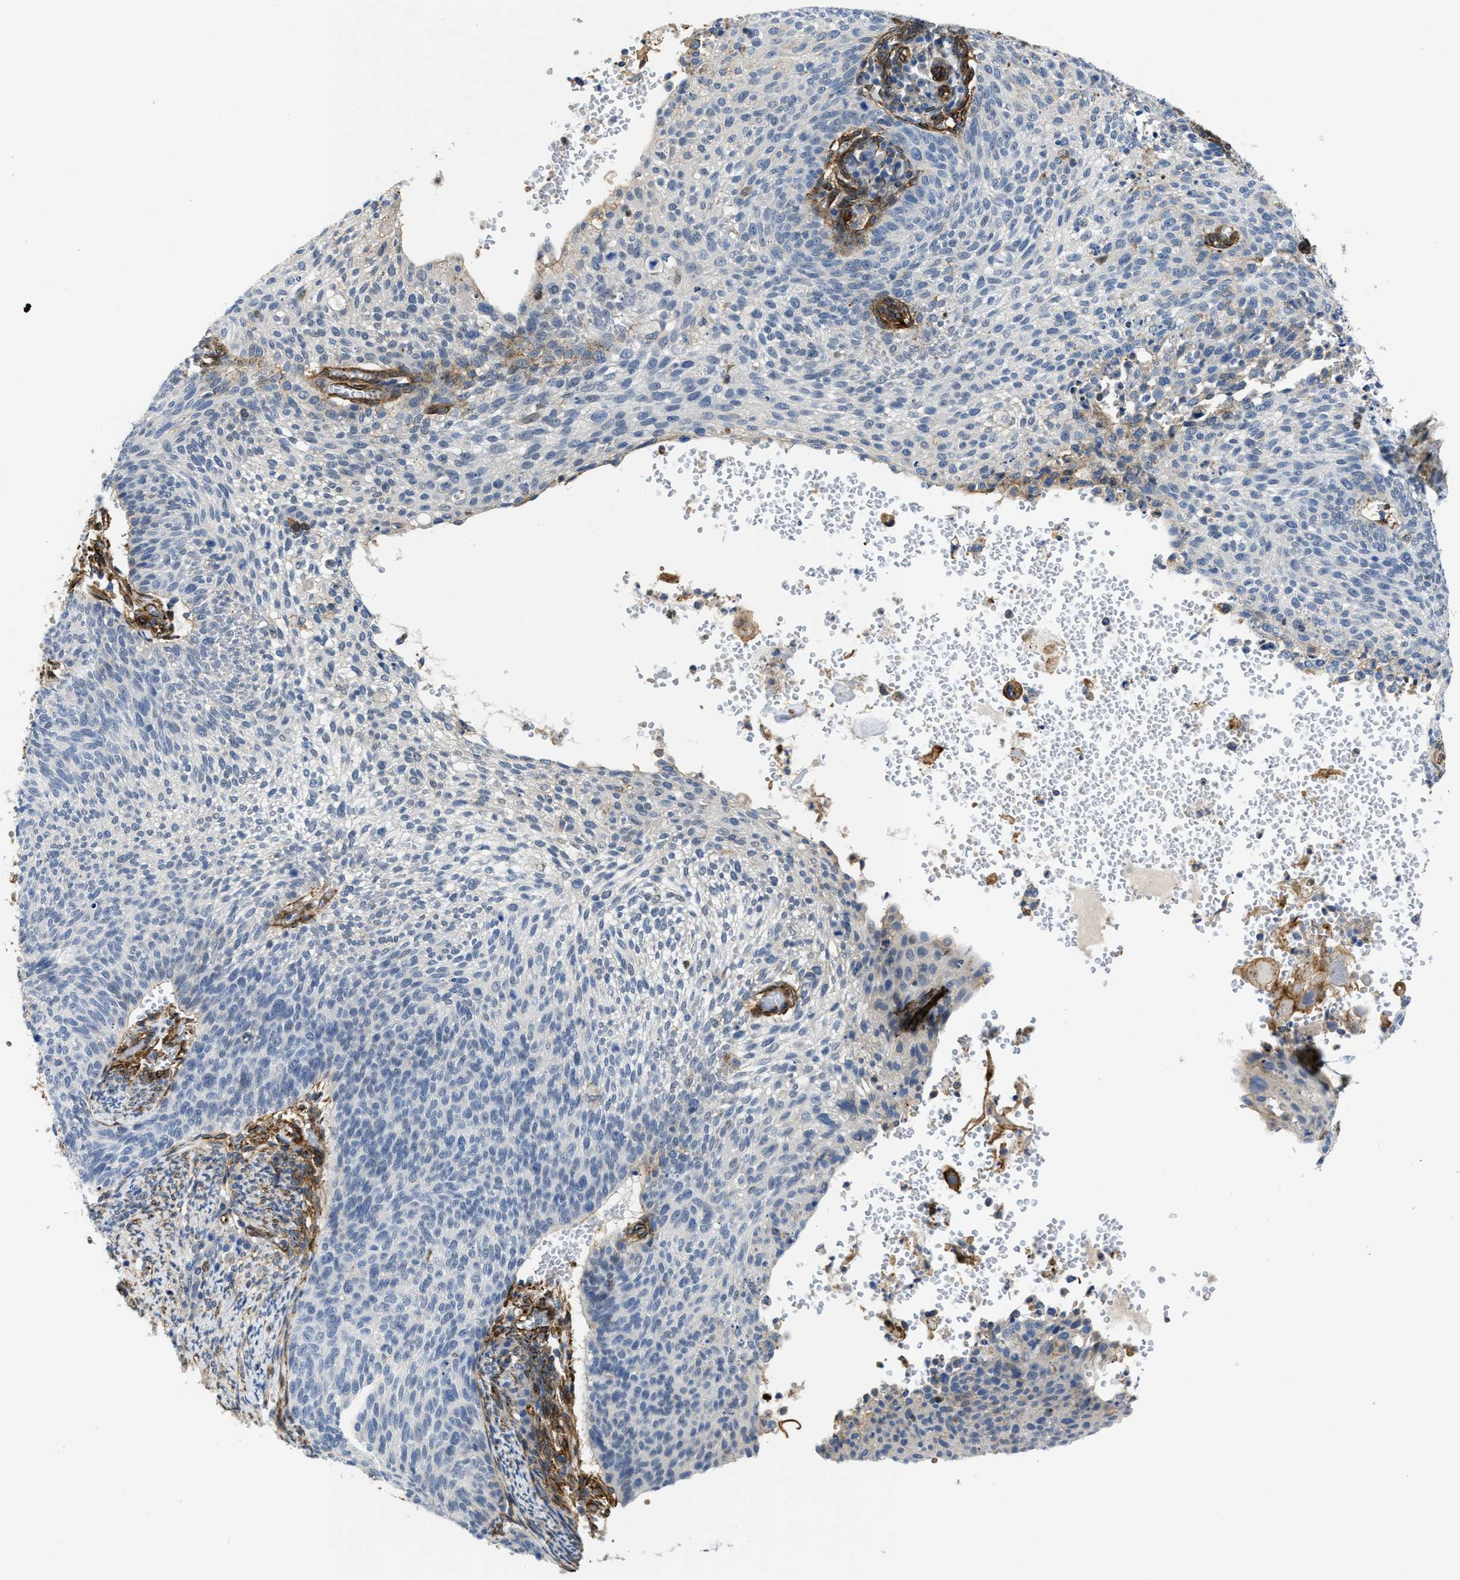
{"staining": {"intensity": "negative", "quantity": "none", "location": "none"}, "tissue": "cervical cancer", "cell_type": "Tumor cells", "image_type": "cancer", "snomed": [{"axis": "morphology", "description": "Squamous cell carcinoma, NOS"}, {"axis": "topography", "description": "Cervix"}], "caption": "DAB immunohistochemical staining of squamous cell carcinoma (cervical) exhibits no significant expression in tumor cells.", "gene": "NAB1", "patient": {"sex": "female", "age": 70}}